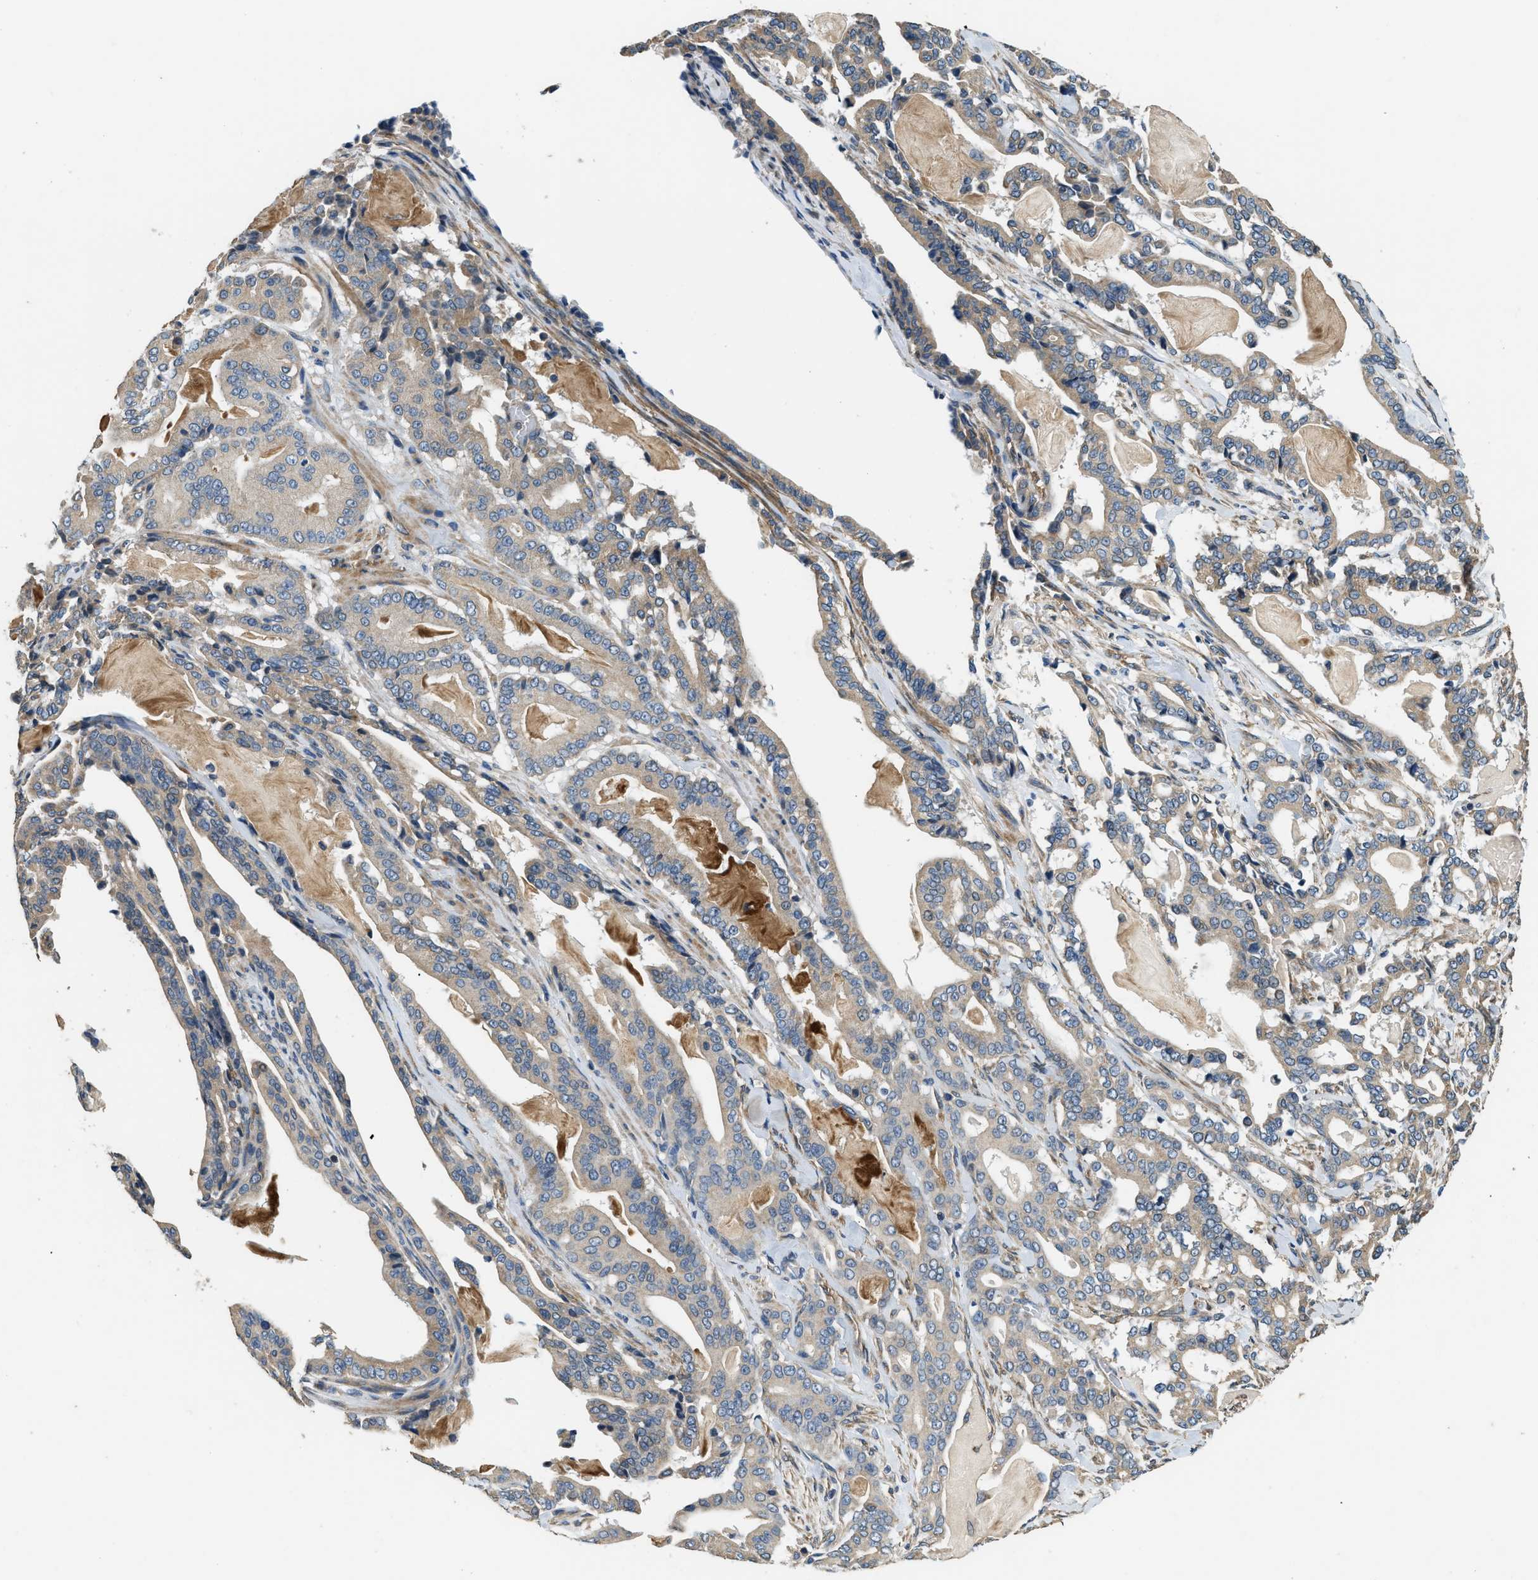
{"staining": {"intensity": "weak", "quantity": ">75%", "location": "cytoplasmic/membranous"}, "tissue": "pancreatic cancer", "cell_type": "Tumor cells", "image_type": "cancer", "snomed": [{"axis": "morphology", "description": "Adenocarcinoma, NOS"}, {"axis": "topography", "description": "Pancreas"}], "caption": "Human pancreatic cancer (adenocarcinoma) stained with a protein marker exhibits weak staining in tumor cells.", "gene": "SSH2", "patient": {"sex": "male", "age": 63}}